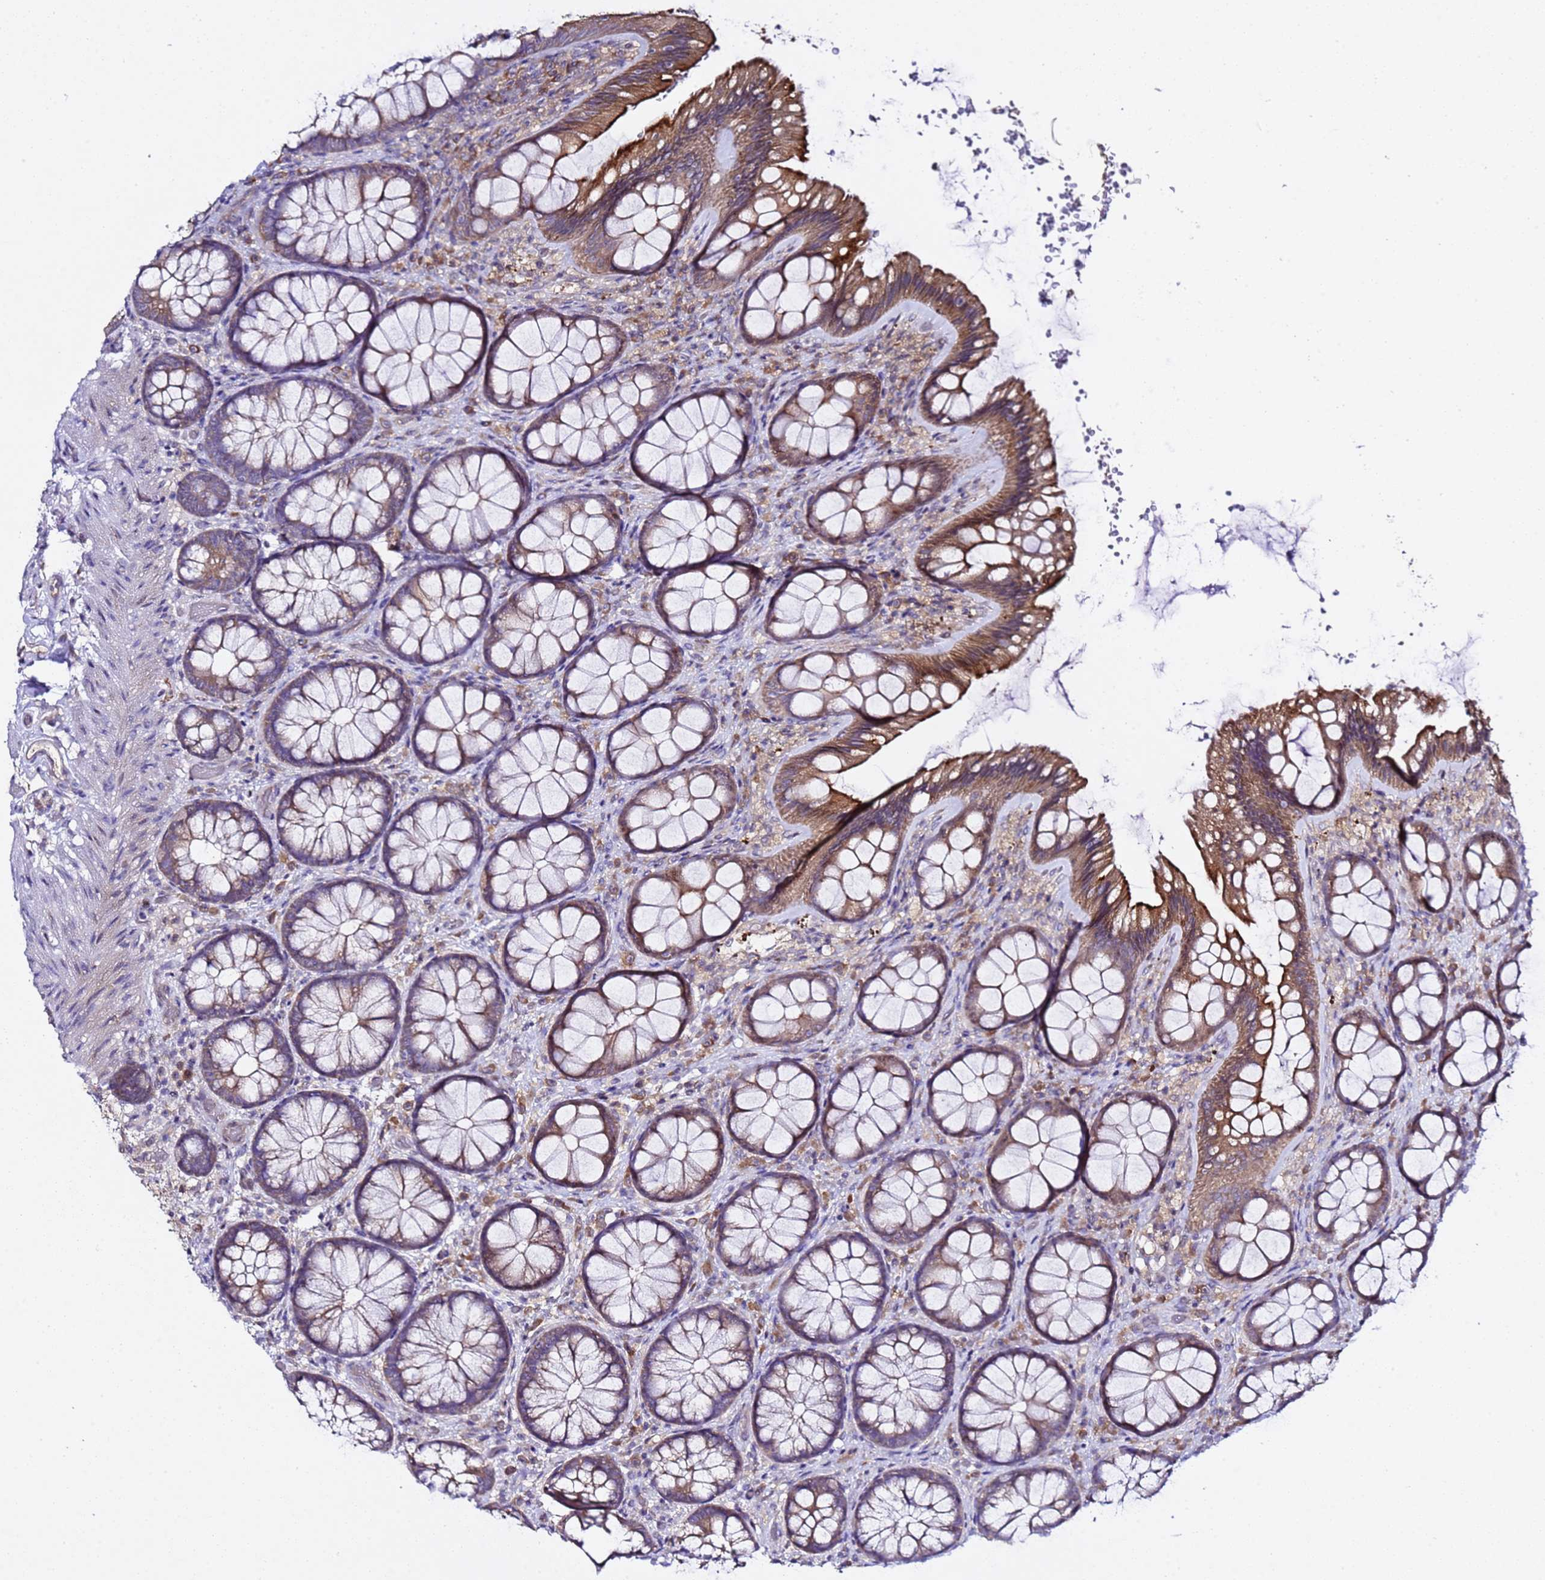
{"staining": {"intensity": "negative", "quantity": "none", "location": "none"}, "tissue": "colon", "cell_type": "Endothelial cells", "image_type": "normal", "snomed": [{"axis": "morphology", "description": "Normal tissue, NOS"}, {"axis": "topography", "description": "Colon"}], "caption": "DAB immunohistochemical staining of unremarkable colon reveals no significant positivity in endothelial cells.", "gene": "ALG3", "patient": {"sex": "male", "age": 46}}